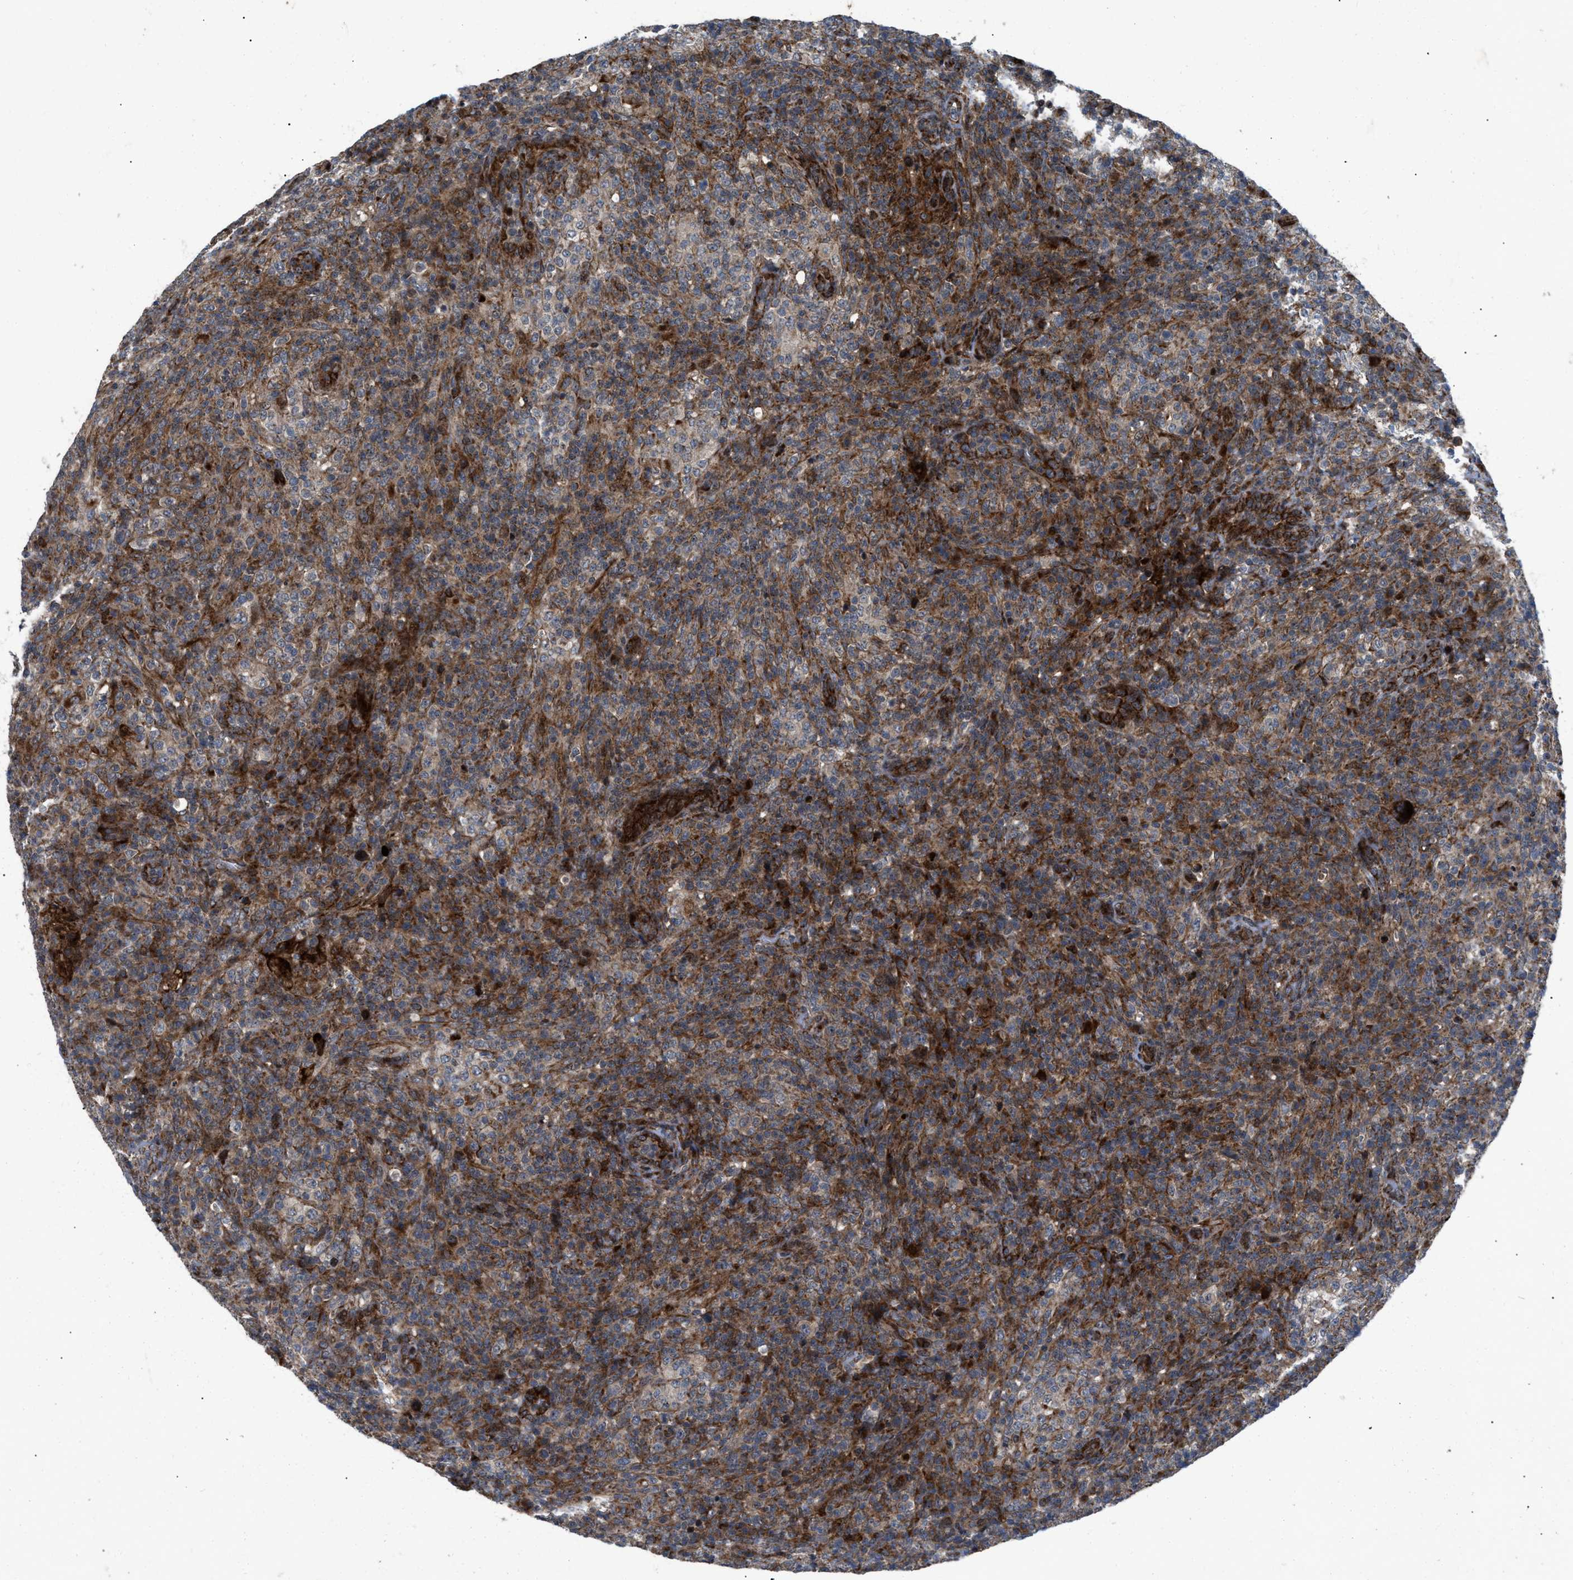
{"staining": {"intensity": "moderate", "quantity": ">75%", "location": "cytoplasmic/membranous"}, "tissue": "lymphoma", "cell_type": "Tumor cells", "image_type": "cancer", "snomed": [{"axis": "morphology", "description": "Malignant lymphoma, non-Hodgkin's type, High grade"}, {"axis": "topography", "description": "Lymph node"}], "caption": "Malignant lymphoma, non-Hodgkin's type (high-grade) stained with DAB immunohistochemistry (IHC) displays medium levels of moderate cytoplasmic/membranous expression in about >75% of tumor cells.", "gene": "AP3M2", "patient": {"sex": "female", "age": 76}}